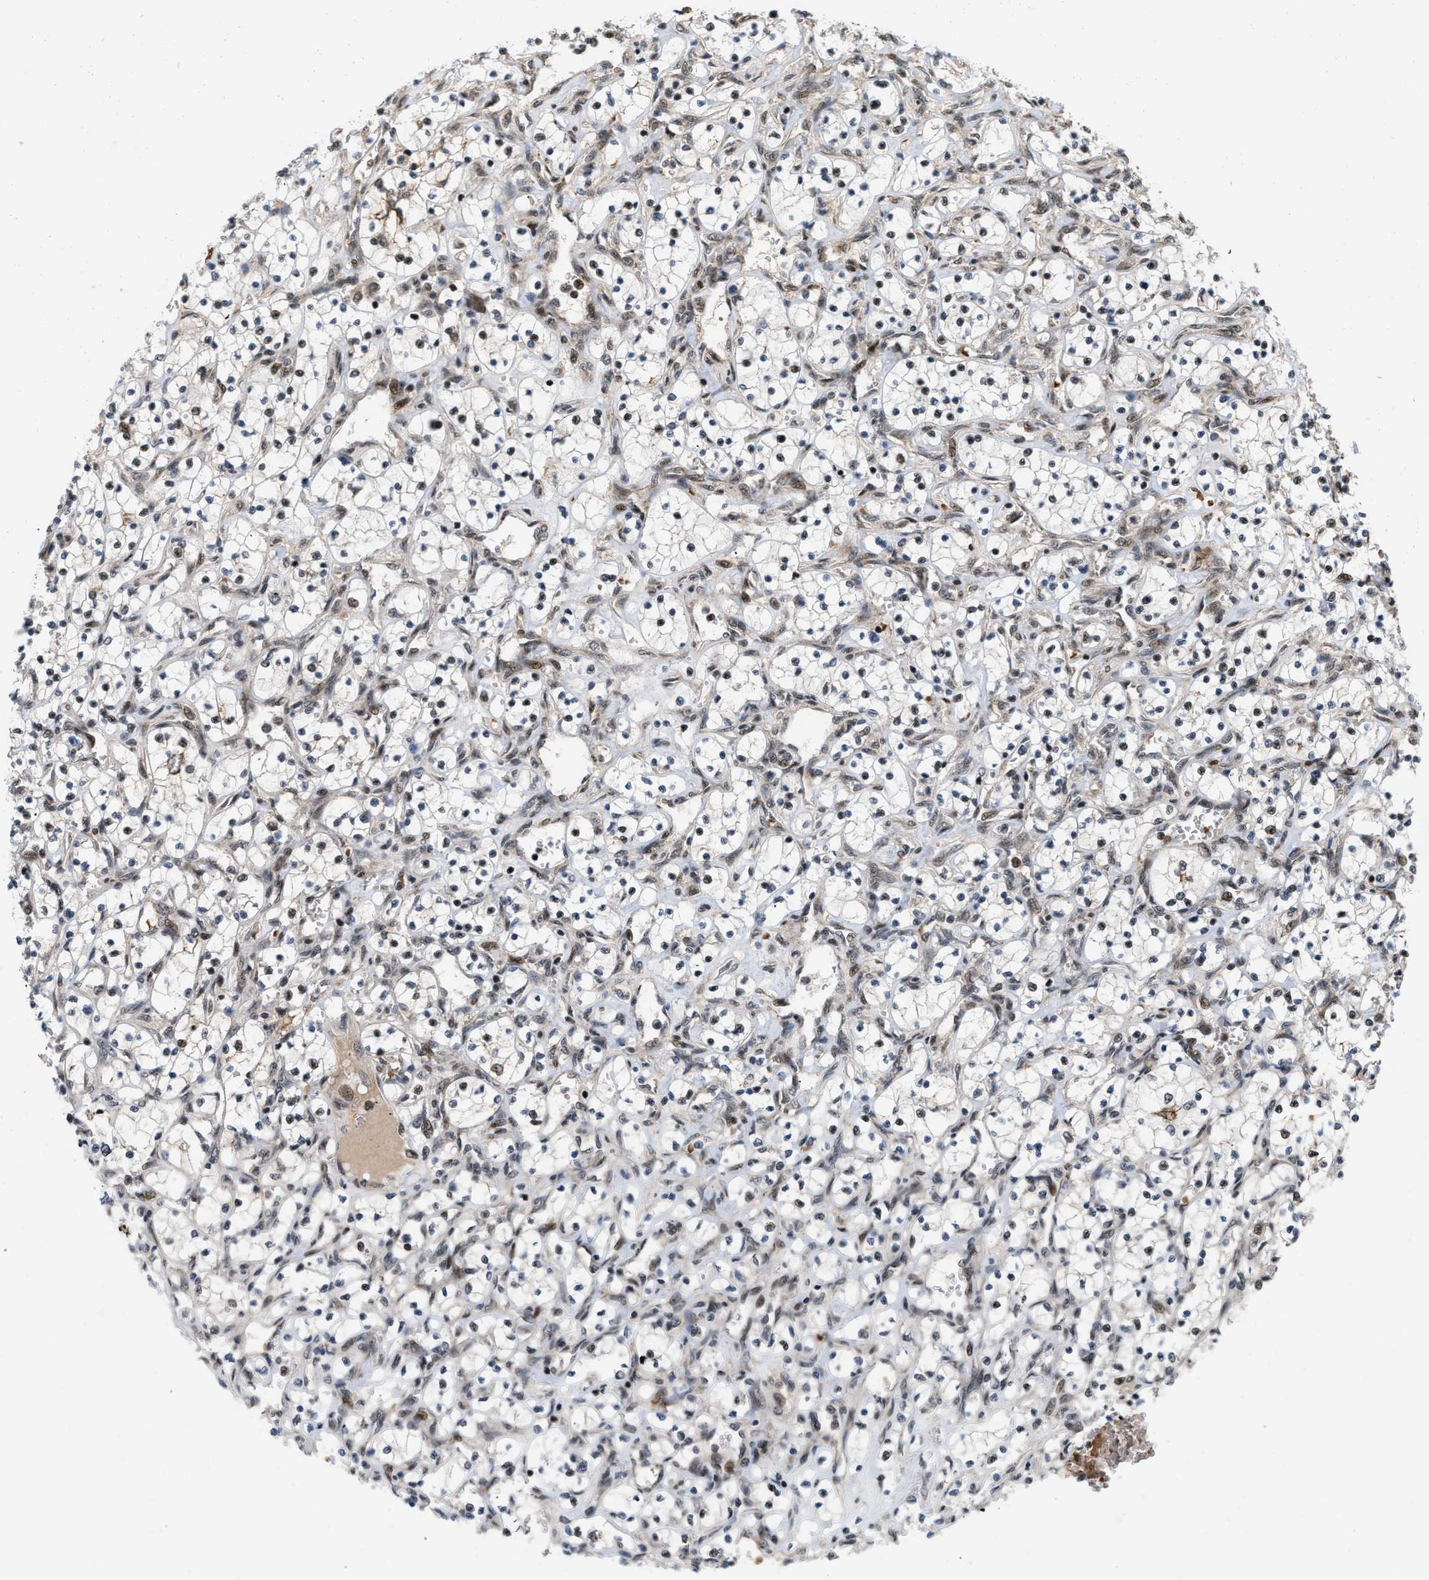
{"staining": {"intensity": "moderate", "quantity": "<25%", "location": "cytoplasmic/membranous,nuclear"}, "tissue": "renal cancer", "cell_type": "Tumor cells", "image_type": "cancer", "snomed": [{"axis": "morphology", "description": "Adenocarcinoma, NOS"}, {"axis": "topography", "description": "Kidney"}], "caption": "A histopathology image of human renal cancer stained for a protein reveals moderate cytoplasmic/membranous and nuclear brown staining in tumor cells. (brown staining indicates protein expression, while blue staining denotes nuclei).", "gene": "ANKRD11", "patient": {"sex": "female", "age": 69}}